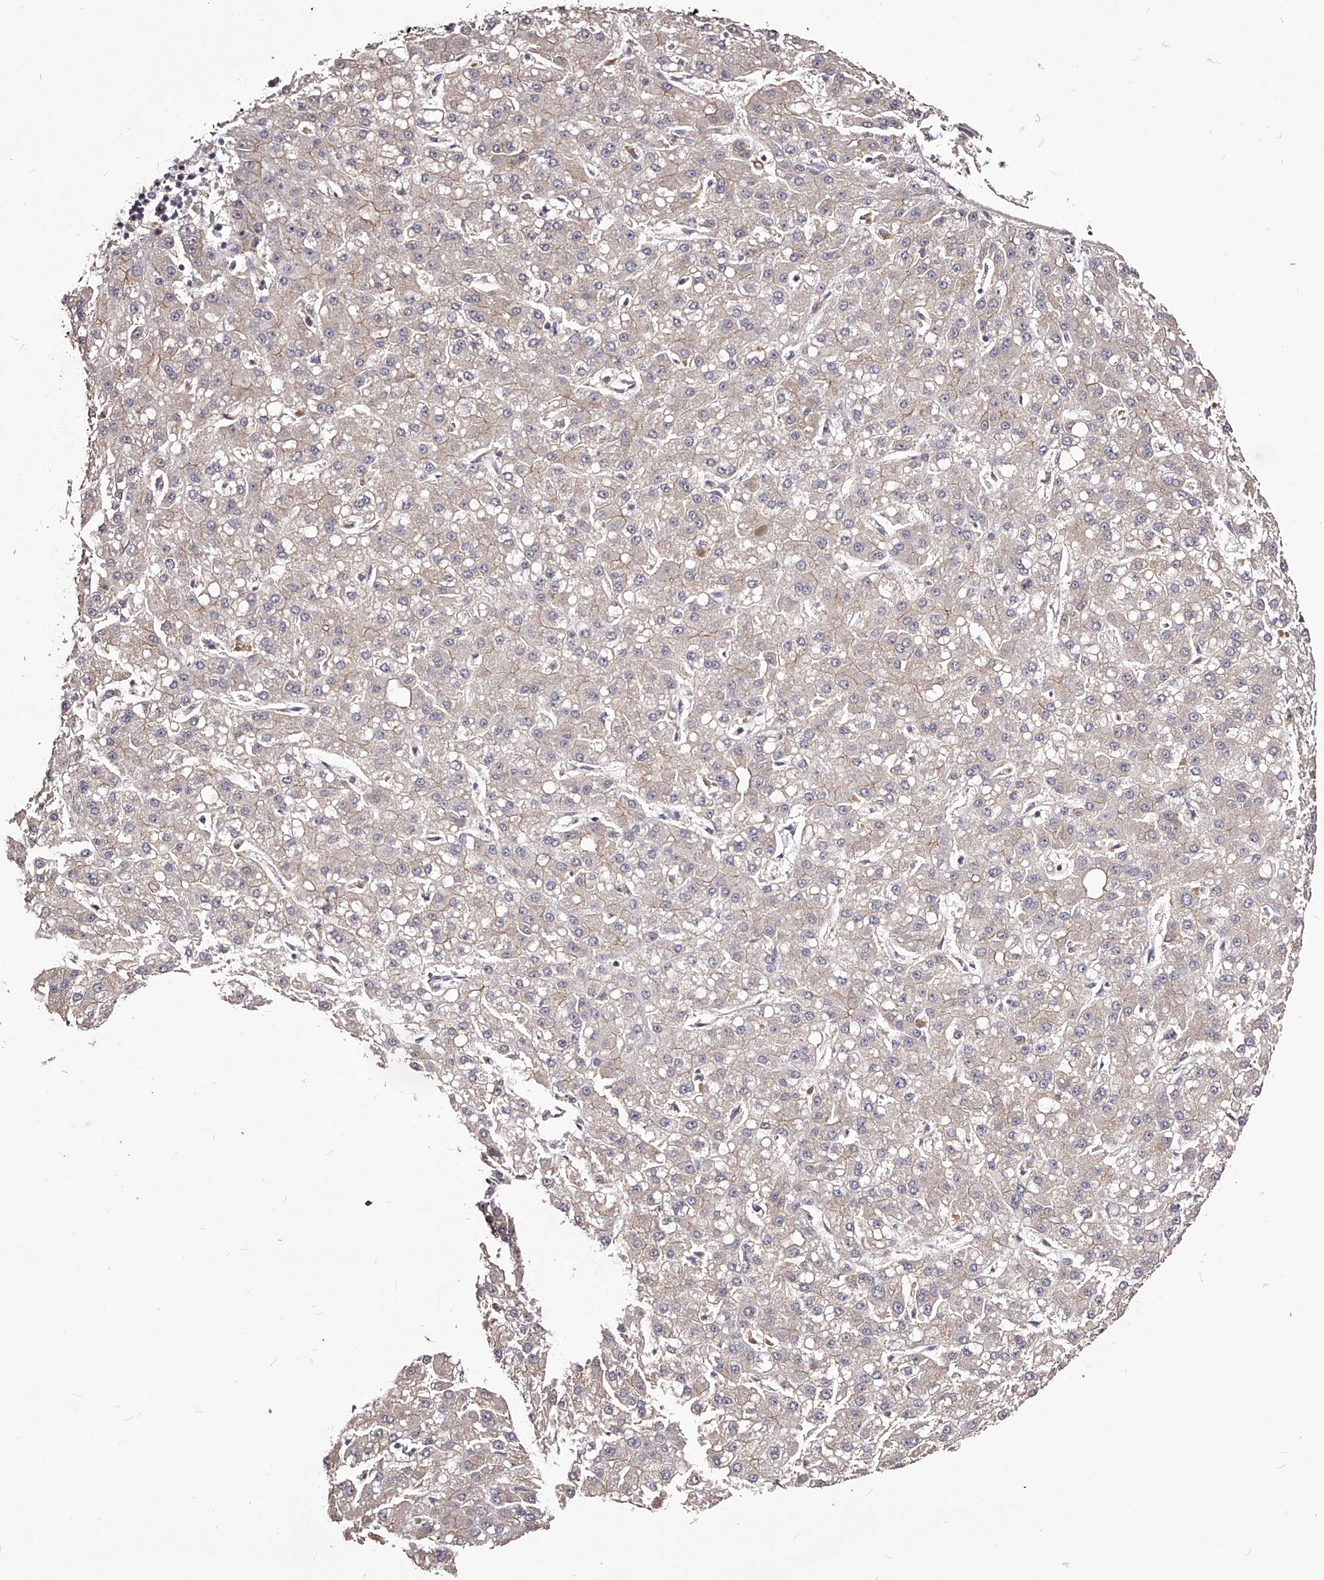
{"staining": {"intensity": "negative", "quantity": "none", "location": "none"}, "tissue": "liver cancer", "cell_type": "Tumor cells", "image_type": "cancer", "snomed": [{"axis": "morphology", "description": "Carcinoma, Hepatocellular, NOS"}, {"axis": "topography", "description": "Liver"}], "caption": "Immunohistochemistry photomicrograph of hepatocellular carcinoma (liver) stained for a protein (brown), which reveals no staining in tumor cells.", "gene": "LTV1", "patient": {"sex": "male", "age": 67}}